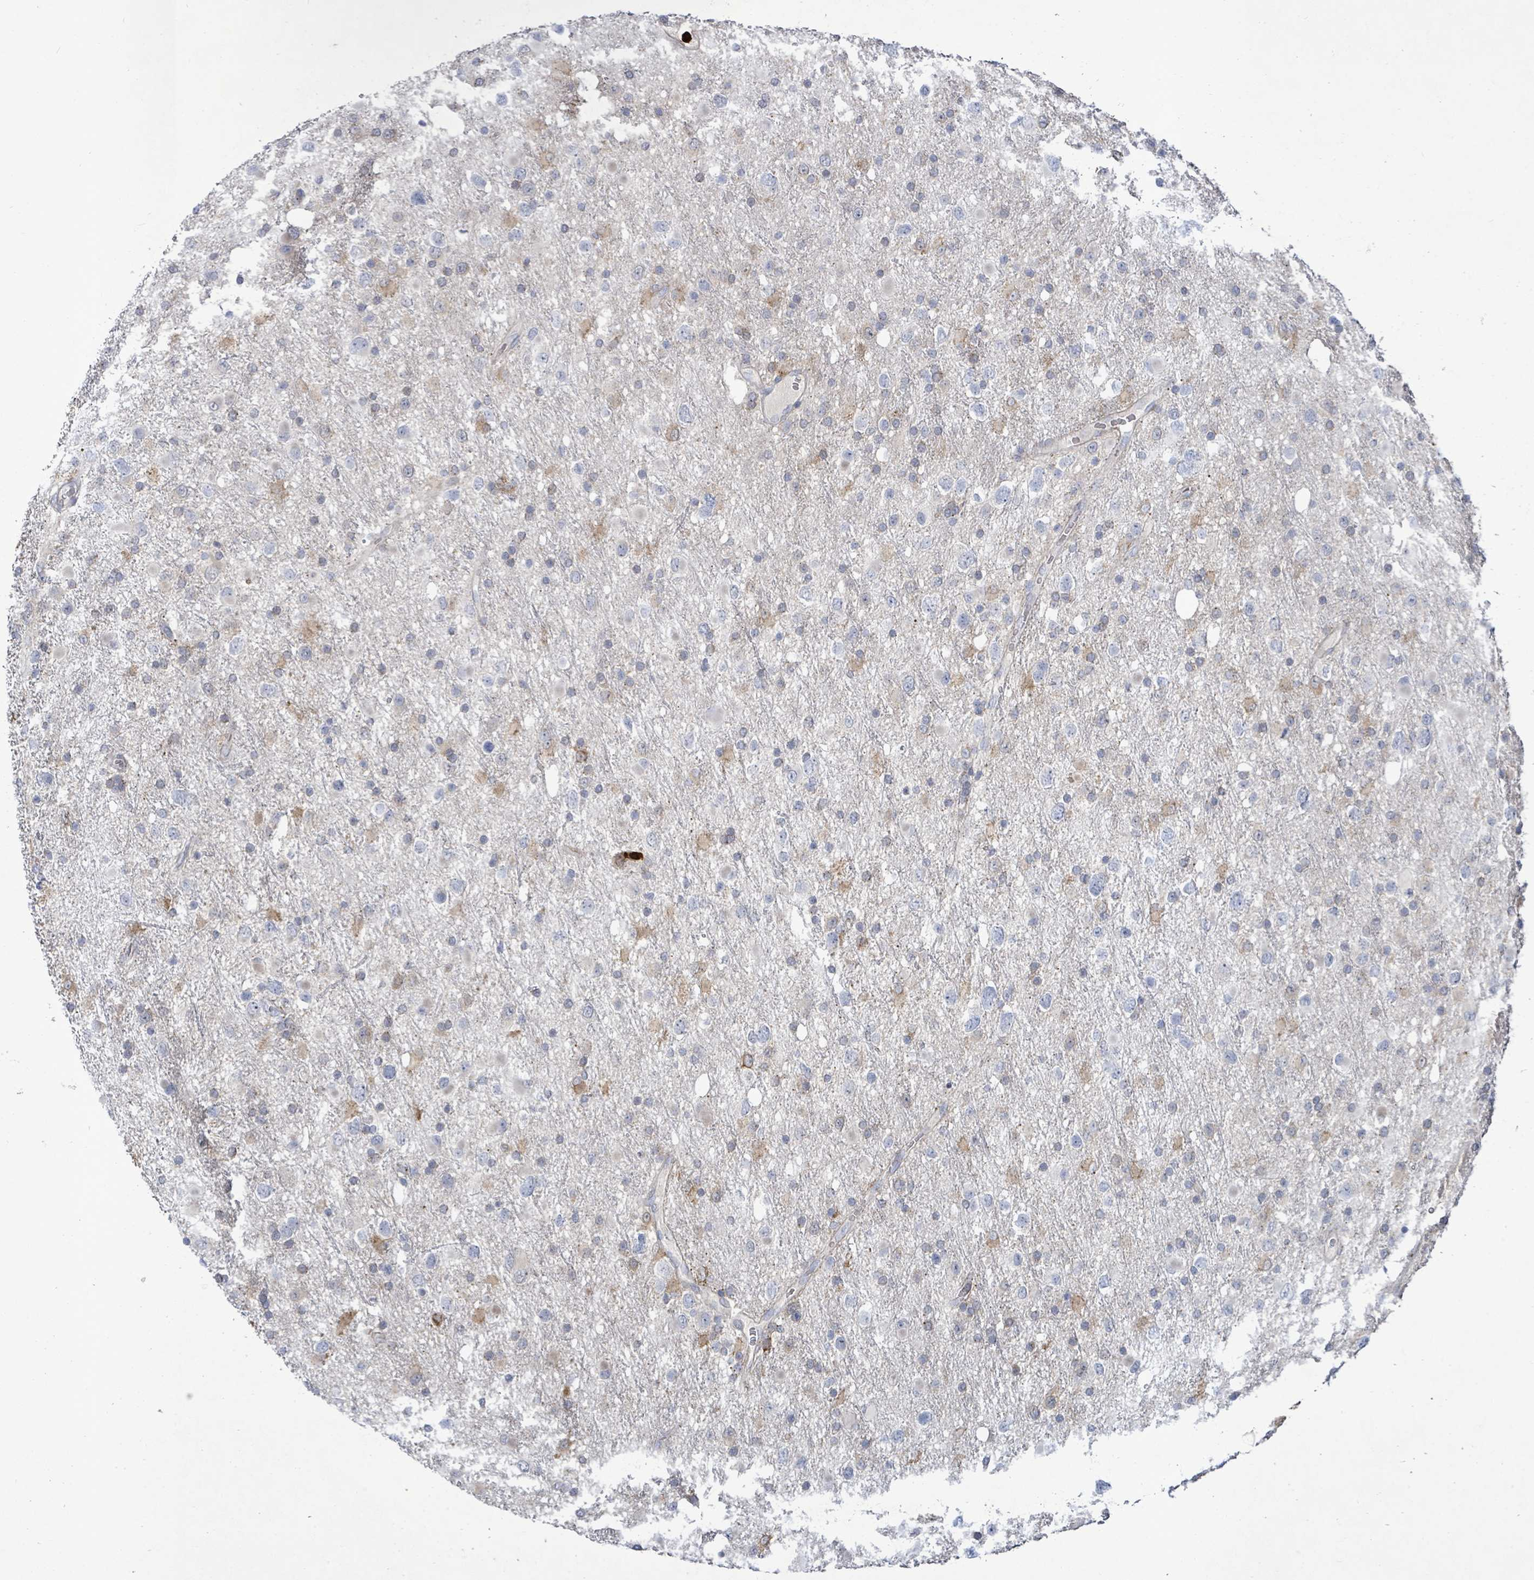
{"staining": {"intensity": "weak", "quantity": "<25%", "location": "cytoplasmic/membranous"}, "tissue": "glioma", "cell_type": "Tumor cells", "image_type": "cancer", "snomed": [{"axis": "morphology", "description": "Glioma, malignant, Low grade"}, {"axis": "topography", "description": "Brain"}], "caption": "IHC of malignant glioma (low-grade) exhibits no expression in tumor cells.", "gene": "FAM210A", "patient": {"sex": "female", "age": 32}}